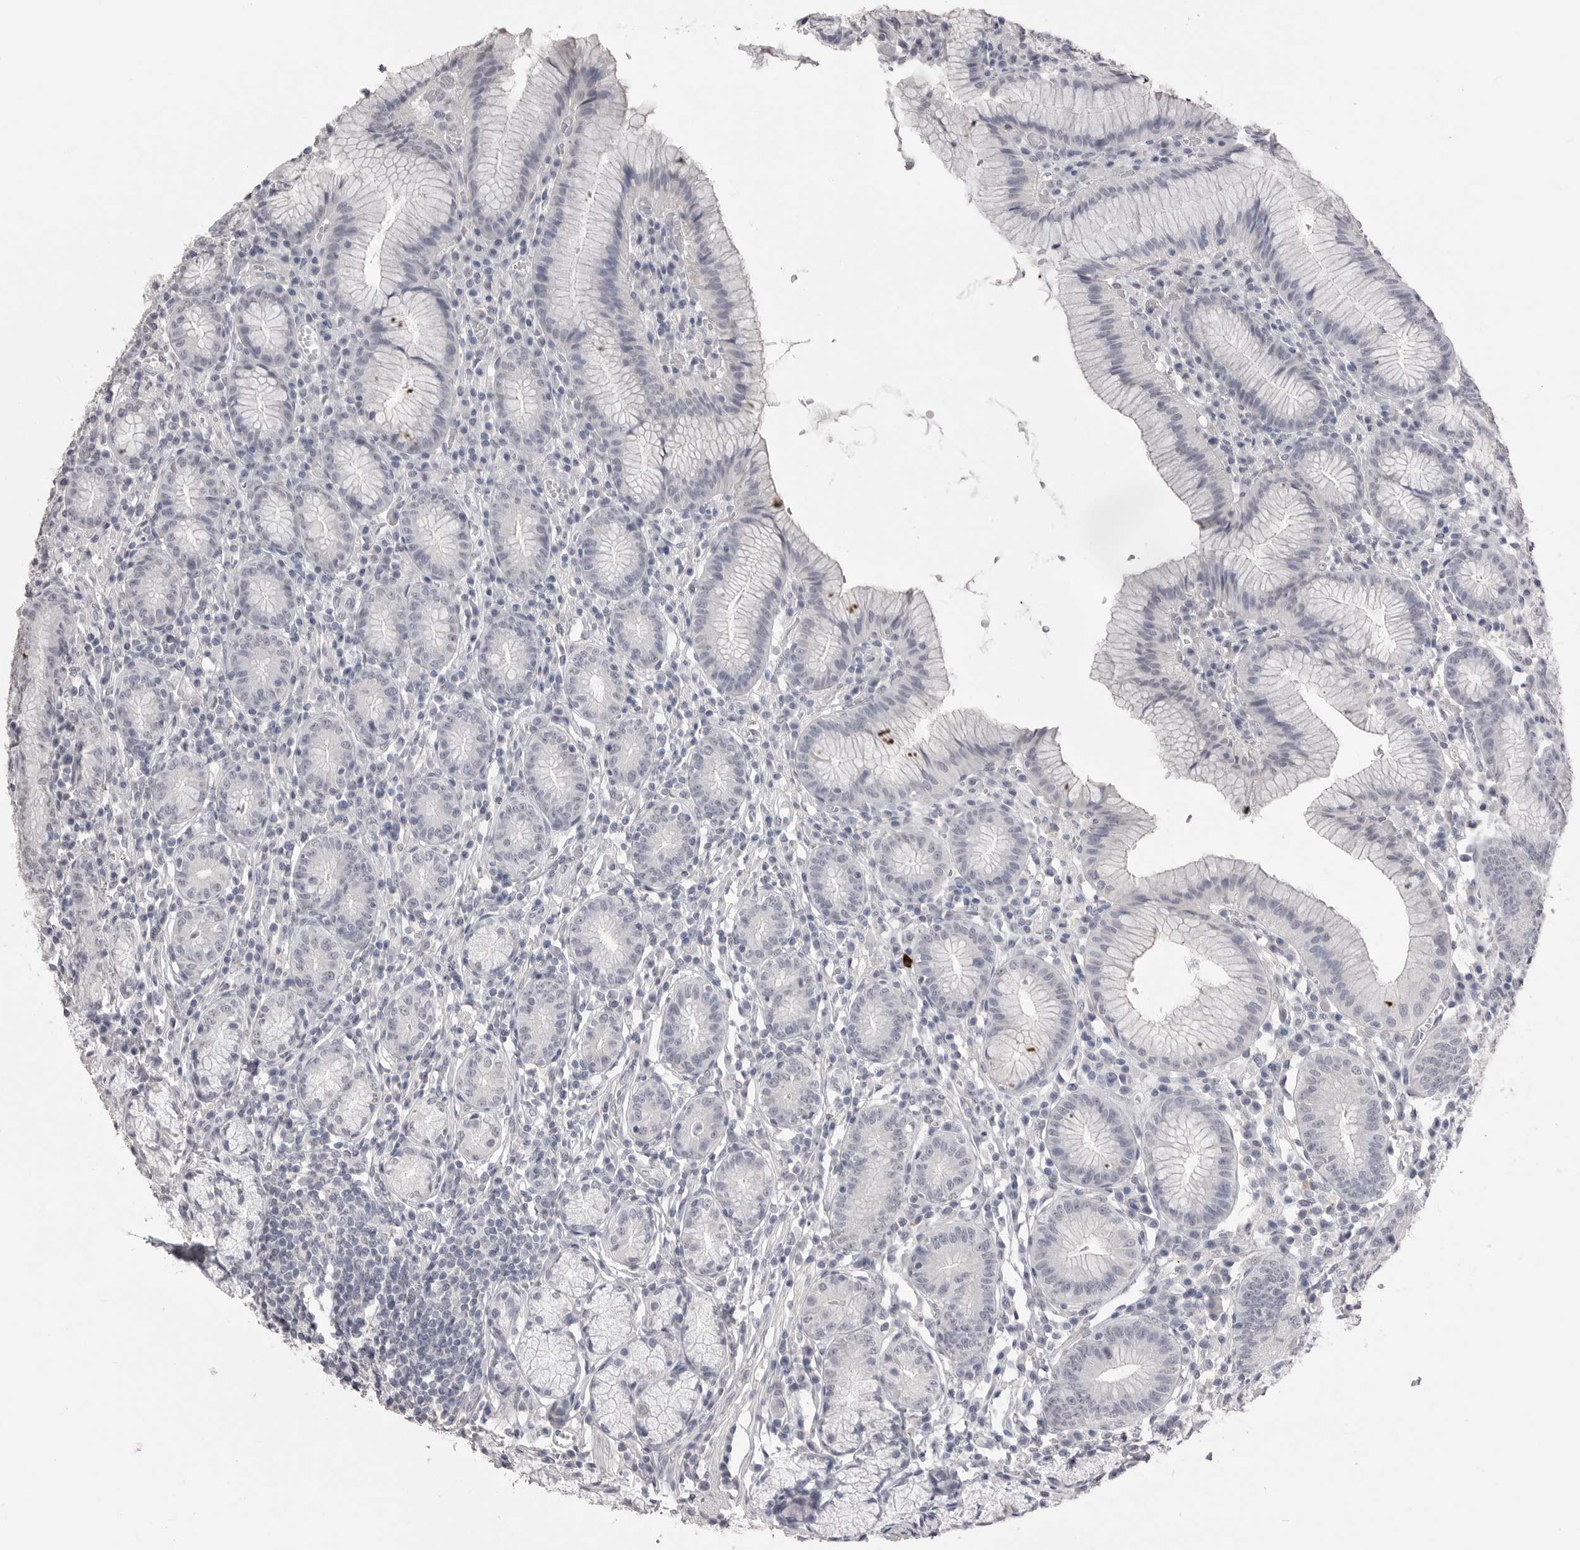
{"staining": {"intensity": "weak", "quantity": "<25%", "location": "nuclear"}, "tissue": "stomach", "cell_type": "Glandular cells", "image_type": "normal", "snomed": [{"axis": "morphology", "description": "Normal tissue, NOS"}, {"axis": "topography", "description": "Stomach"}], "caption": "A micrograph of stomach stained for a protein exhibits no brown staining in glandular cells.", "gene": "ICAM5", "patient": {"sex": "male", "age": 55}}